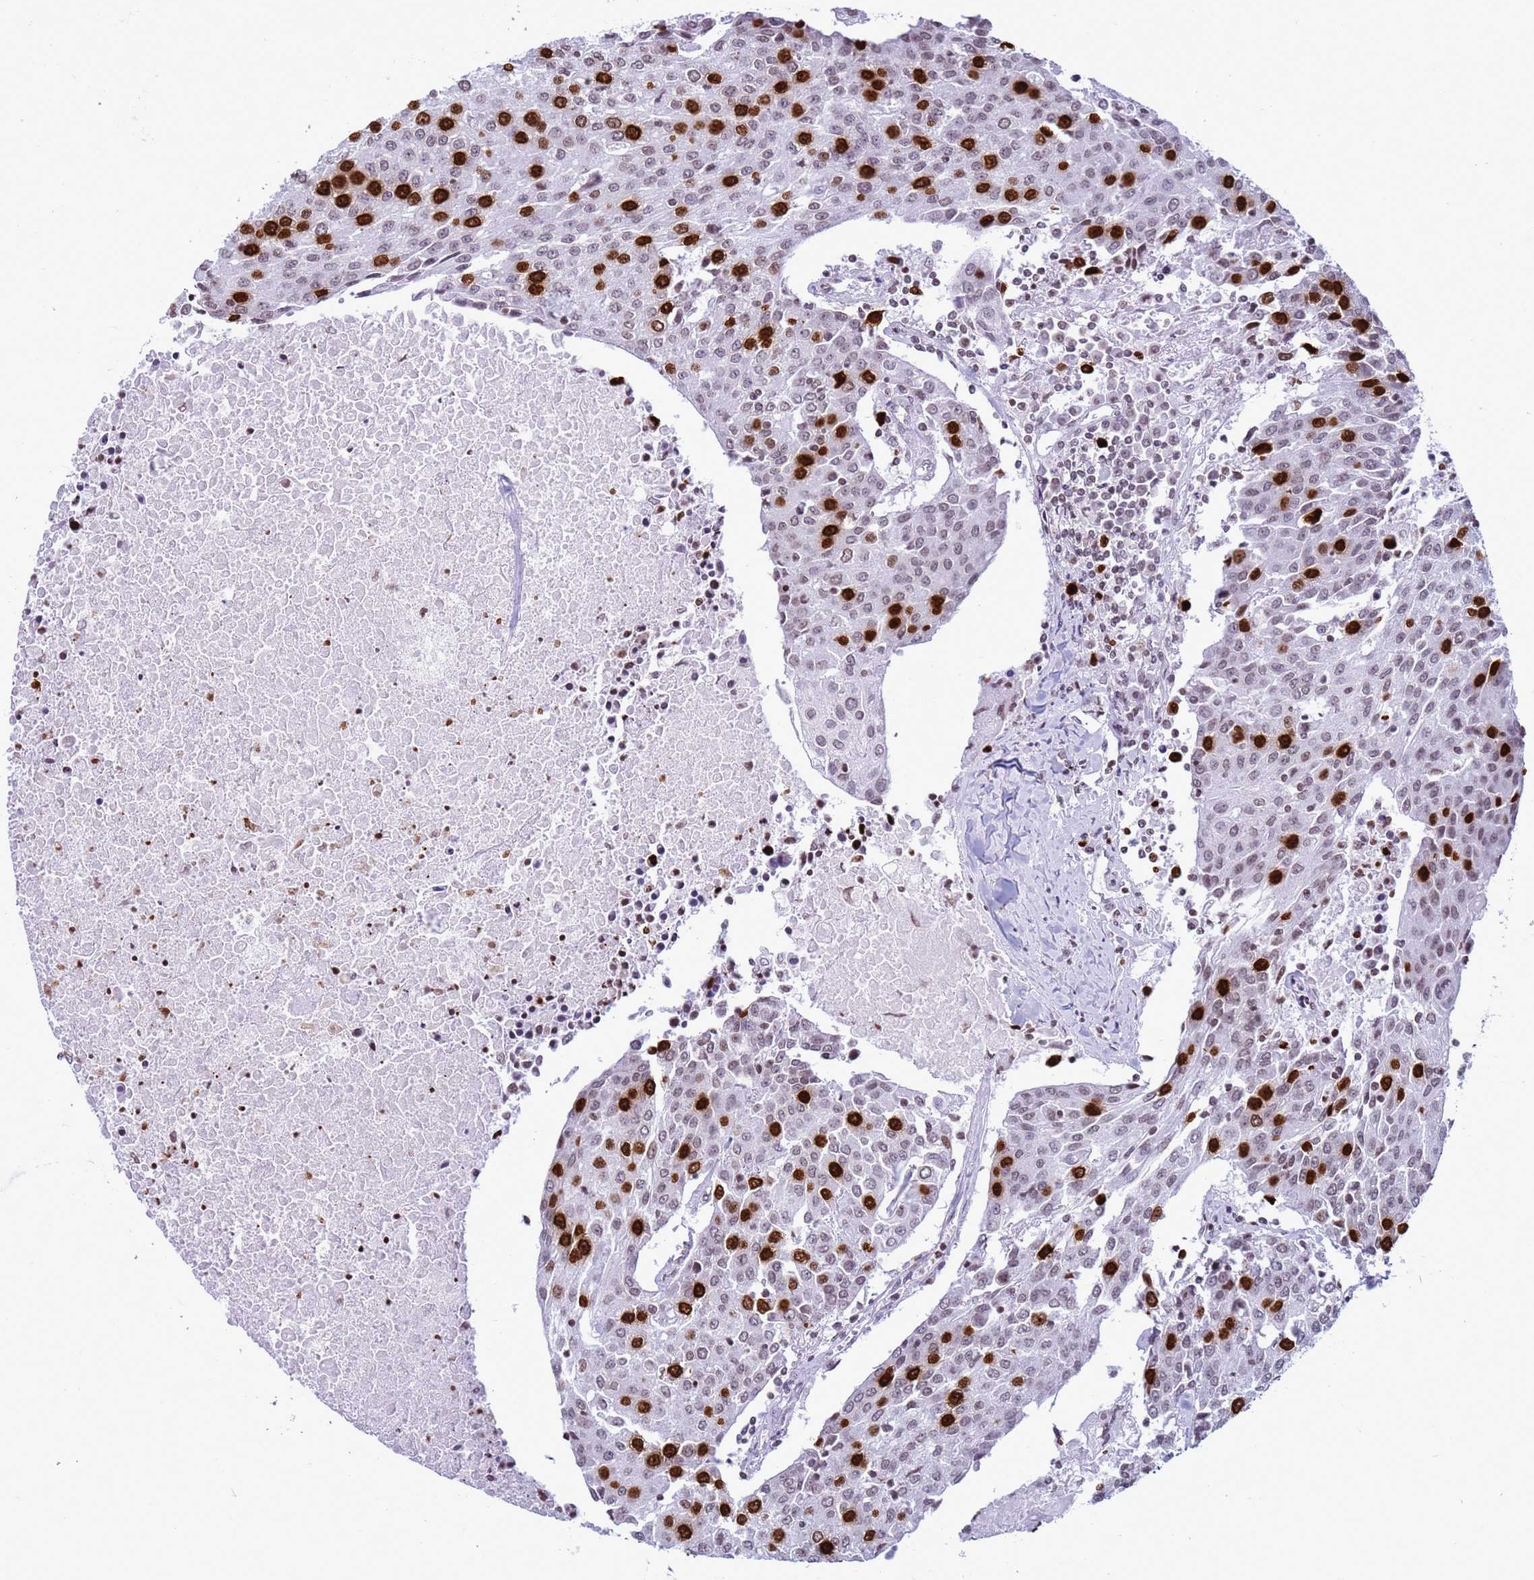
{"staining": {"intensity": "strong", "quantity": "25%-75%", "location": "nuclear"}, "tissue": "urothelial cancer", "cell_type": "Tumor cells", "image_type": "cancer", "snomed": [{"axis": "morphology", "description": "Urothelial carcinoma, High grade"}, {"axis": "topography", "description": "Urinary bladder"}], "caption": "A brown stain highlights strong nuclear expression of a protein in human urothelial carcinoma (high-grade) tumor cells.", "gene": "H4C8", "patient": {"sex": "female", "age": 85}}